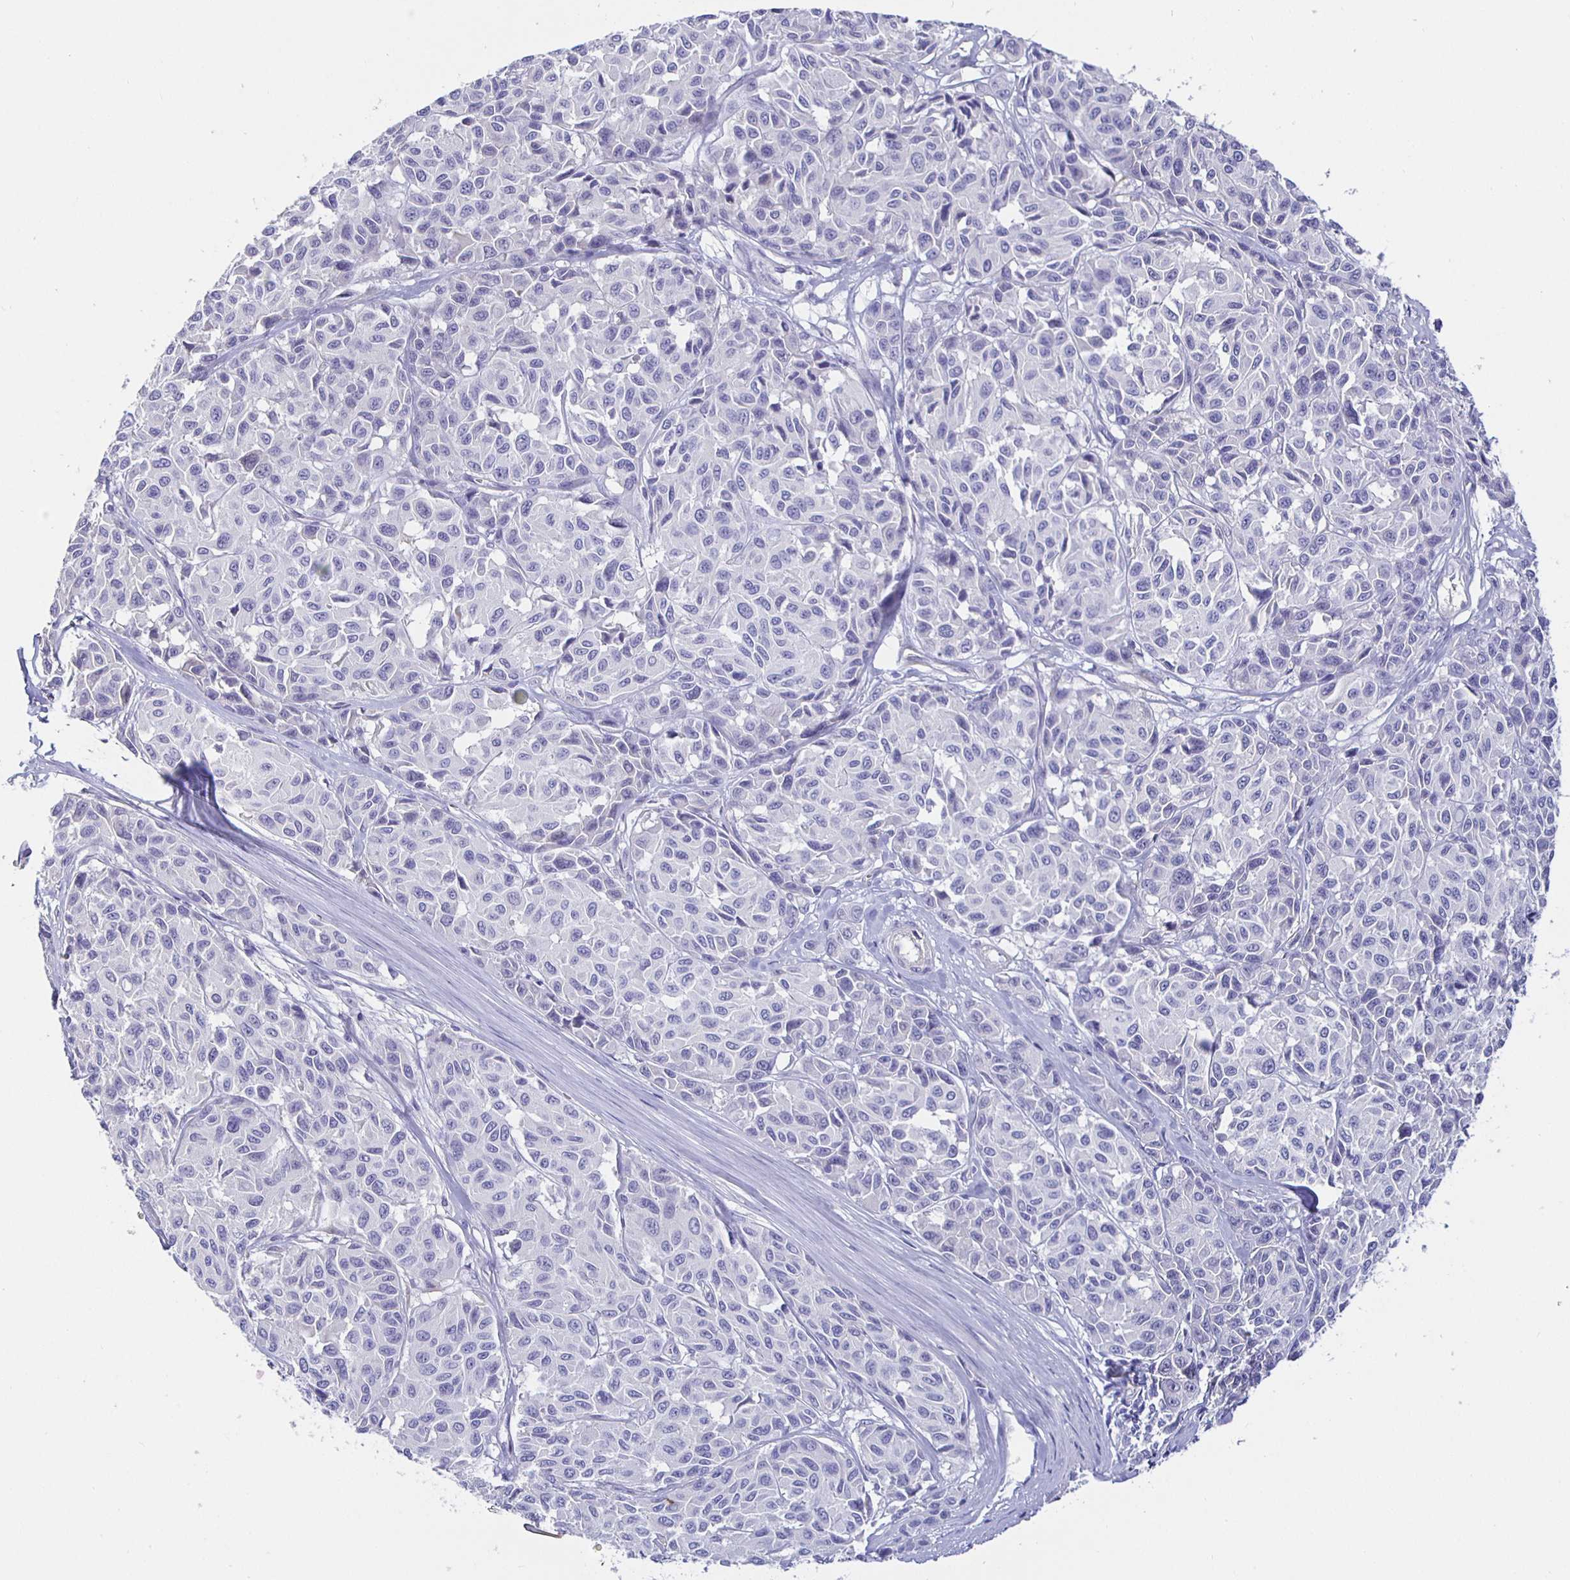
{"staining": {"intensity": "negative", "quantity": "none", "location": "none"}, "tissue": "melanoma", "cell_type": "Tumor cells", "image_type": "cancer", "snomed": [{"axis": "morphology", "description": "Malignant melanoma, NOS"}, {"axis": "topography", "description": "Skin"}], "caption": "The photomicrograph displays no staining of tumor cells in malignant melanoma.", "gene": "HSPA4L", "patient": {"sex": "female", "age": 66}}